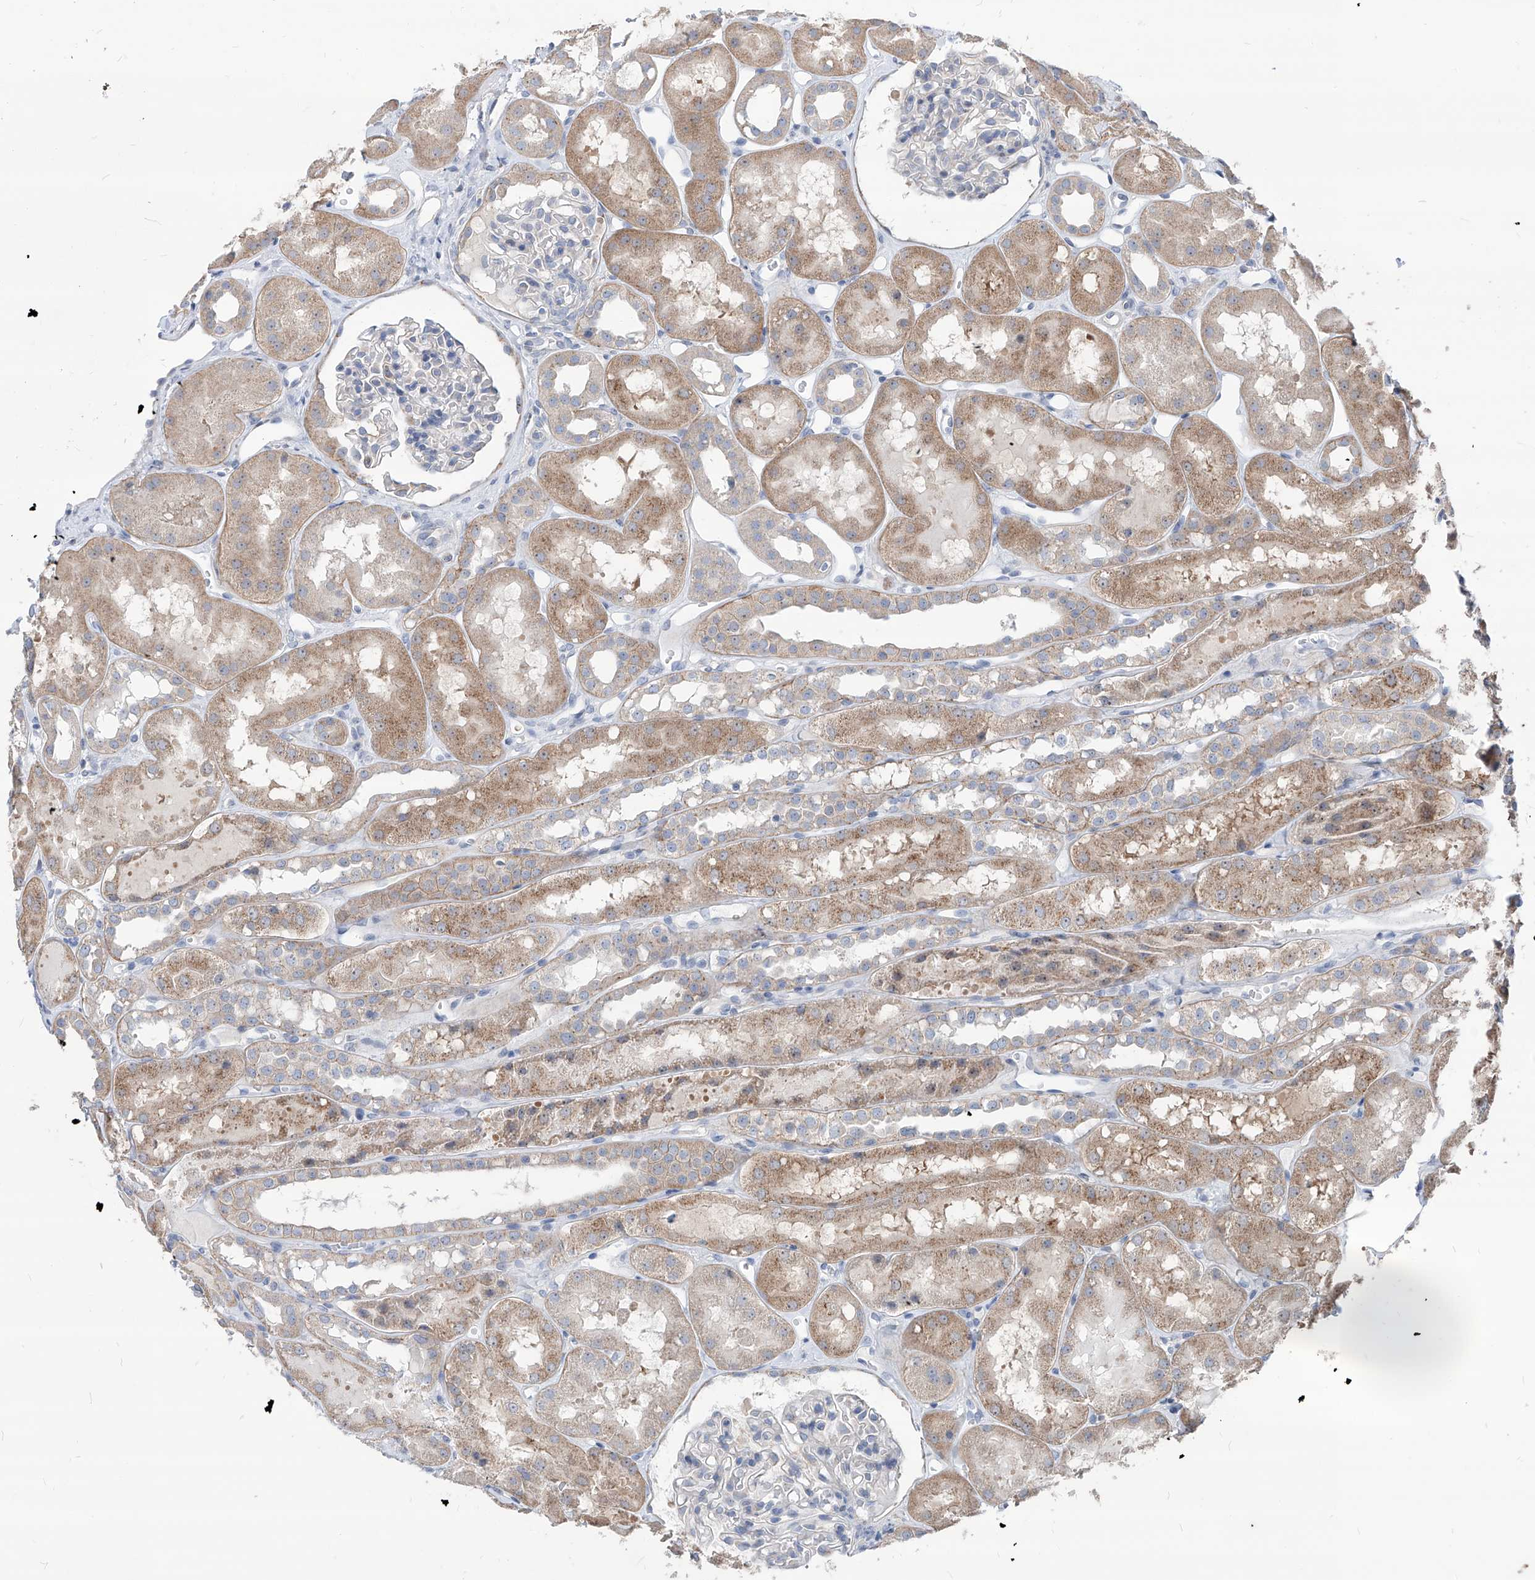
{"staining": {"intensity": "negative", "quantity": "none", "location": "none"}, "tissue": "kidney", "cell_type": "Cells in glomeruli", "image_type": "normal", "snomed": [{"axis": "morphology", "description": "Normal tissue, NOS"}, {"axis": "topography", "description": "Kidney"}], "caption": "A high-resolution histopathology image shows IHC staining of normal kidney, which shows no significant staining in cells in glomeruli. The staining is performed using DAB brown chromogen with nuclei counter-stained in using hematoxylin.", "gene": "AGPS", "patient": {"sex": "male", "age": 16}}